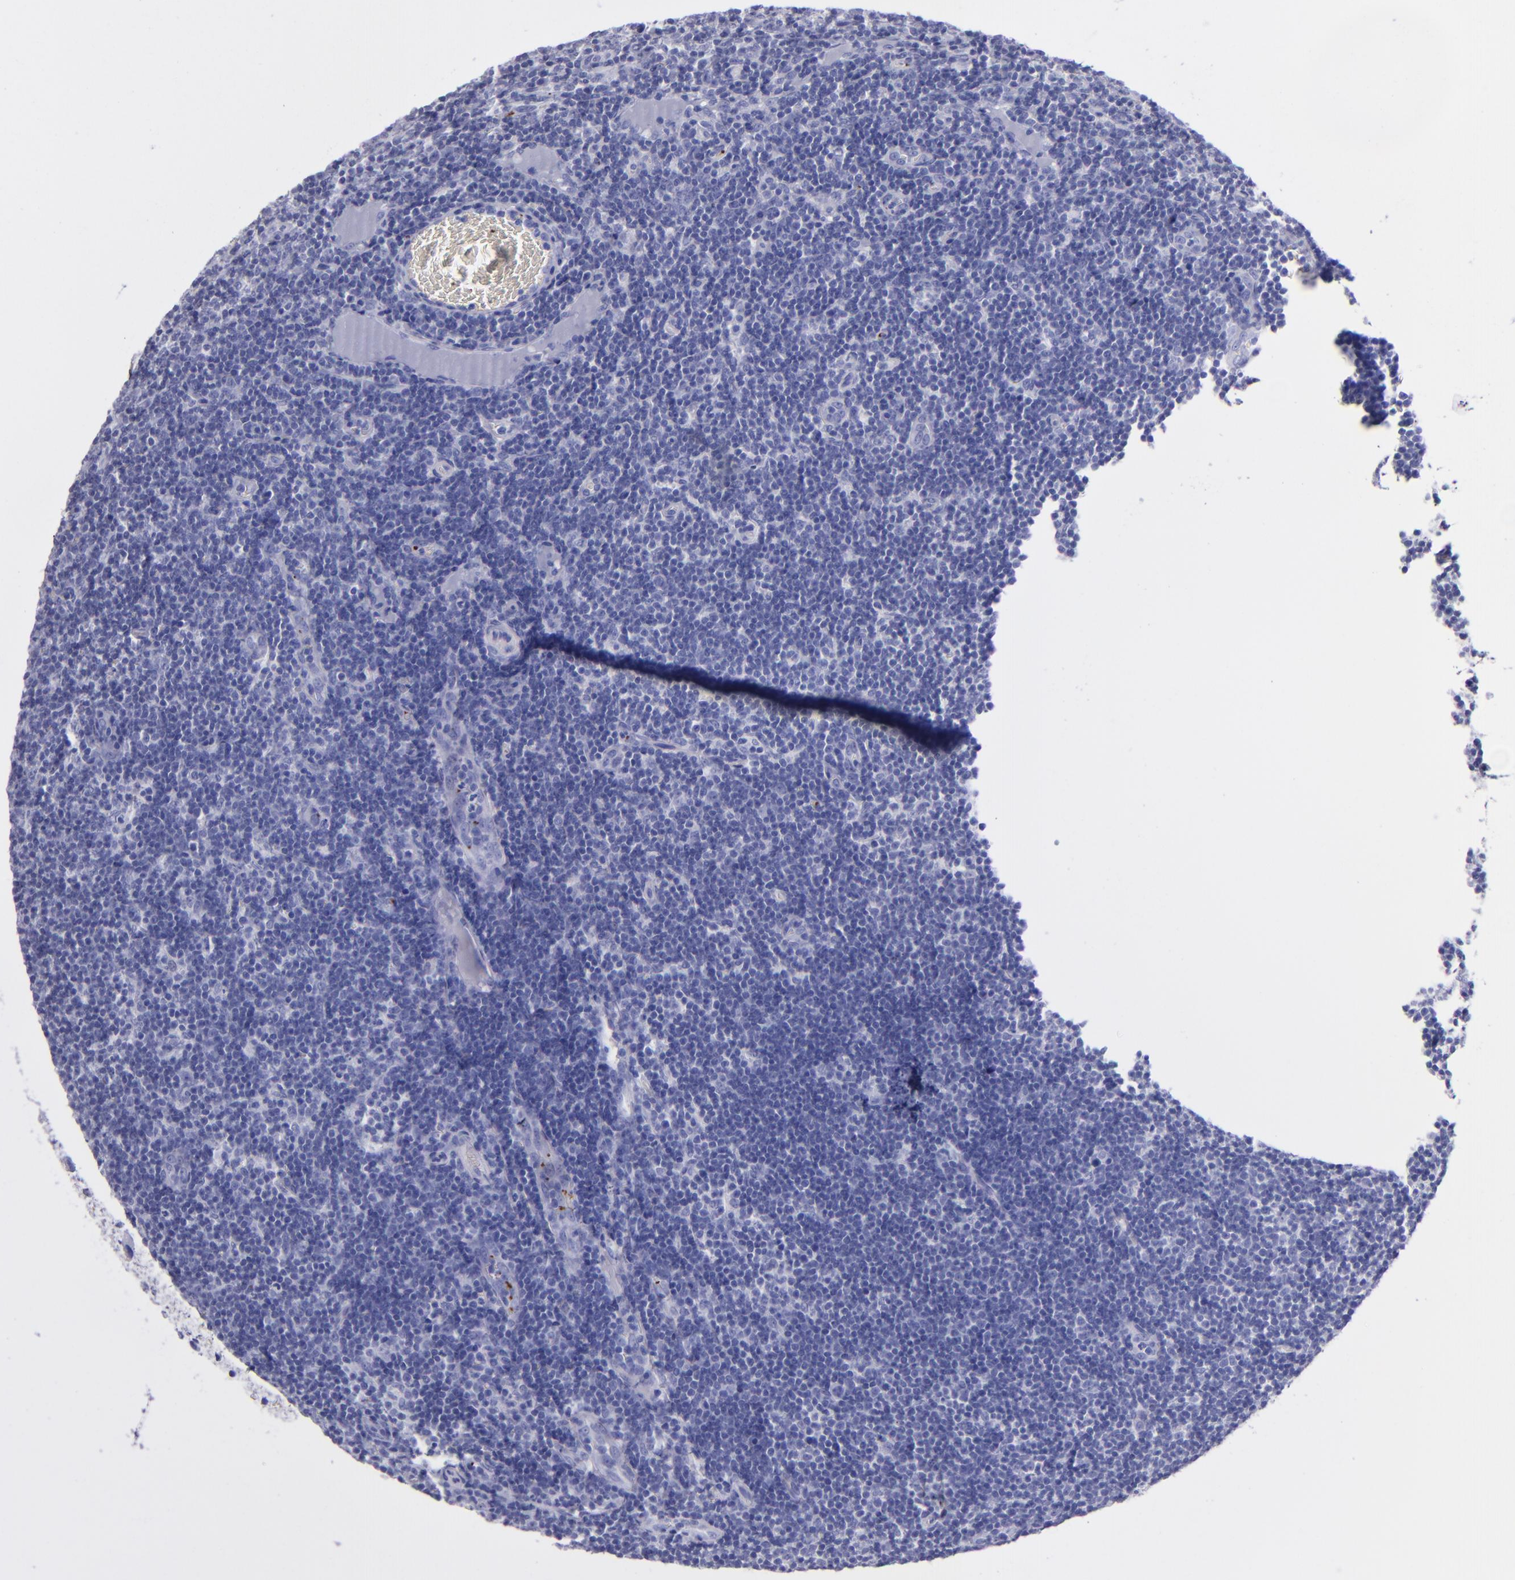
{"staining": {"intensity": "negative", "quantity": "none", "location": "none"}, "tissue": "lymph node", "cell_type": "Germinal center cells", "image_type": "normal", "snomed": [{"axis": "morphology", "description": "Normal tissue, NOS"}, {"axis": "morphology", "description": "Inflammation, NOS"}, {"axis": "topography", "description": "Lymph node"}, {"axis": "topography", "description": "Salivary gland"}], "caption": "The immunohistochemistry (IHC) histopathology image has no significant expression in germinal center cells of lymph node. (Stains: DAB (3,3'-diaminobenzidine) immunohistochemistry (IHC) with hematoxylin counter stain, Microscopy: brightfield microscopy at high magnification).", "gene": "EFCAB13", "patient": {"sex": "male", "age": 3}}